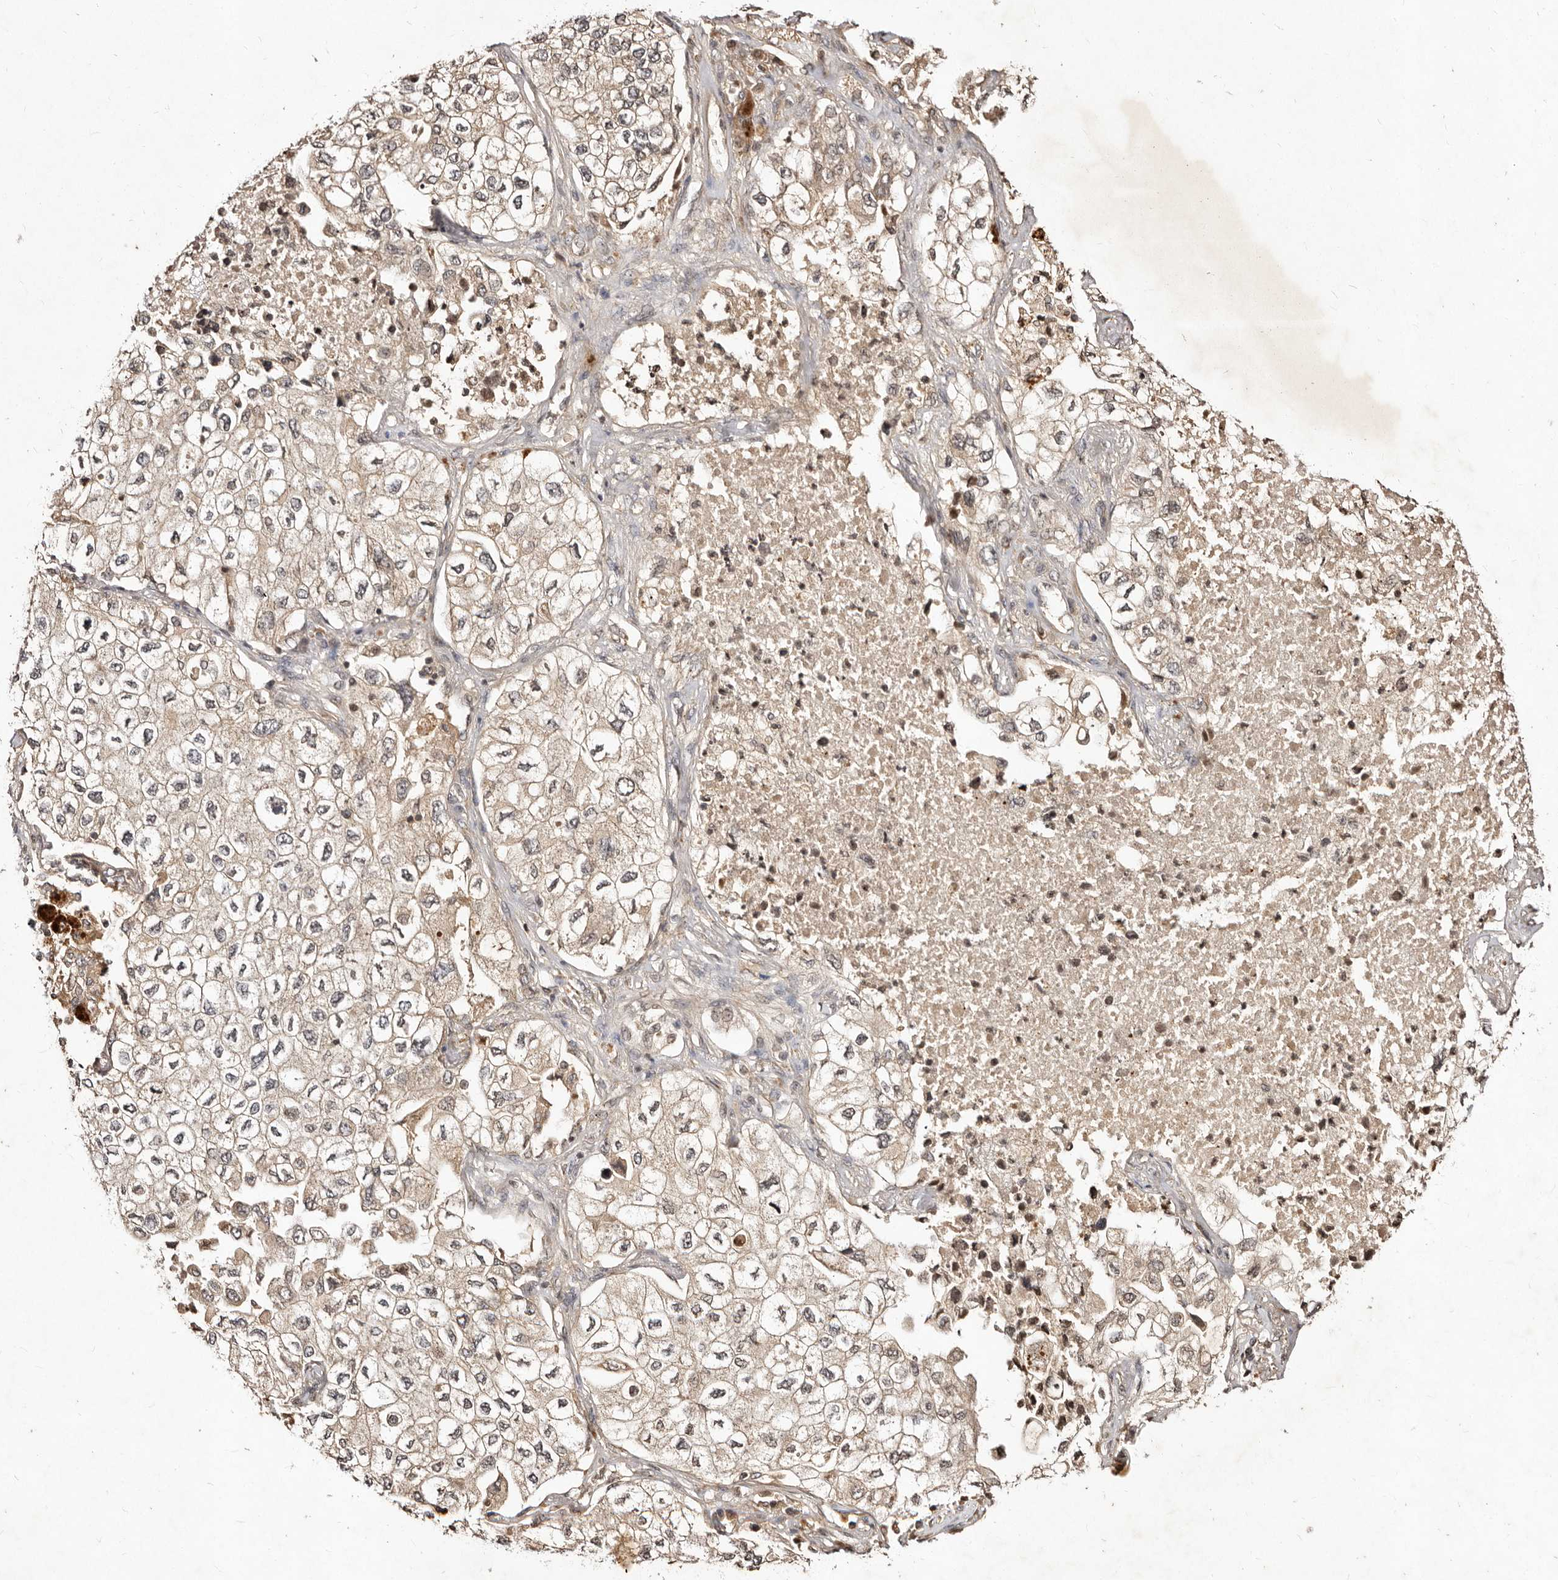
{"staining": {"intensity": "weak", "quantity": "25%-75%", "location": "cytoplasmic/membranous"}, "tissue": "lung cancer", "cell_type": "Tumor cells", "image_type": "cancer", "snomed": [{"axis": "morphology", "description": "Adenocarcinoma, NOS"}, {"axis": "topography", "description": "Lung"}], "caption": "Human adenocarcinoma (lung) stained for a protein (brown) reveals weak cytoplasmic/membranous positive expression in about 25%-75% of tumor cells.", "gene": "LCORL", "patient": {"sex": "male", "age": 63}}